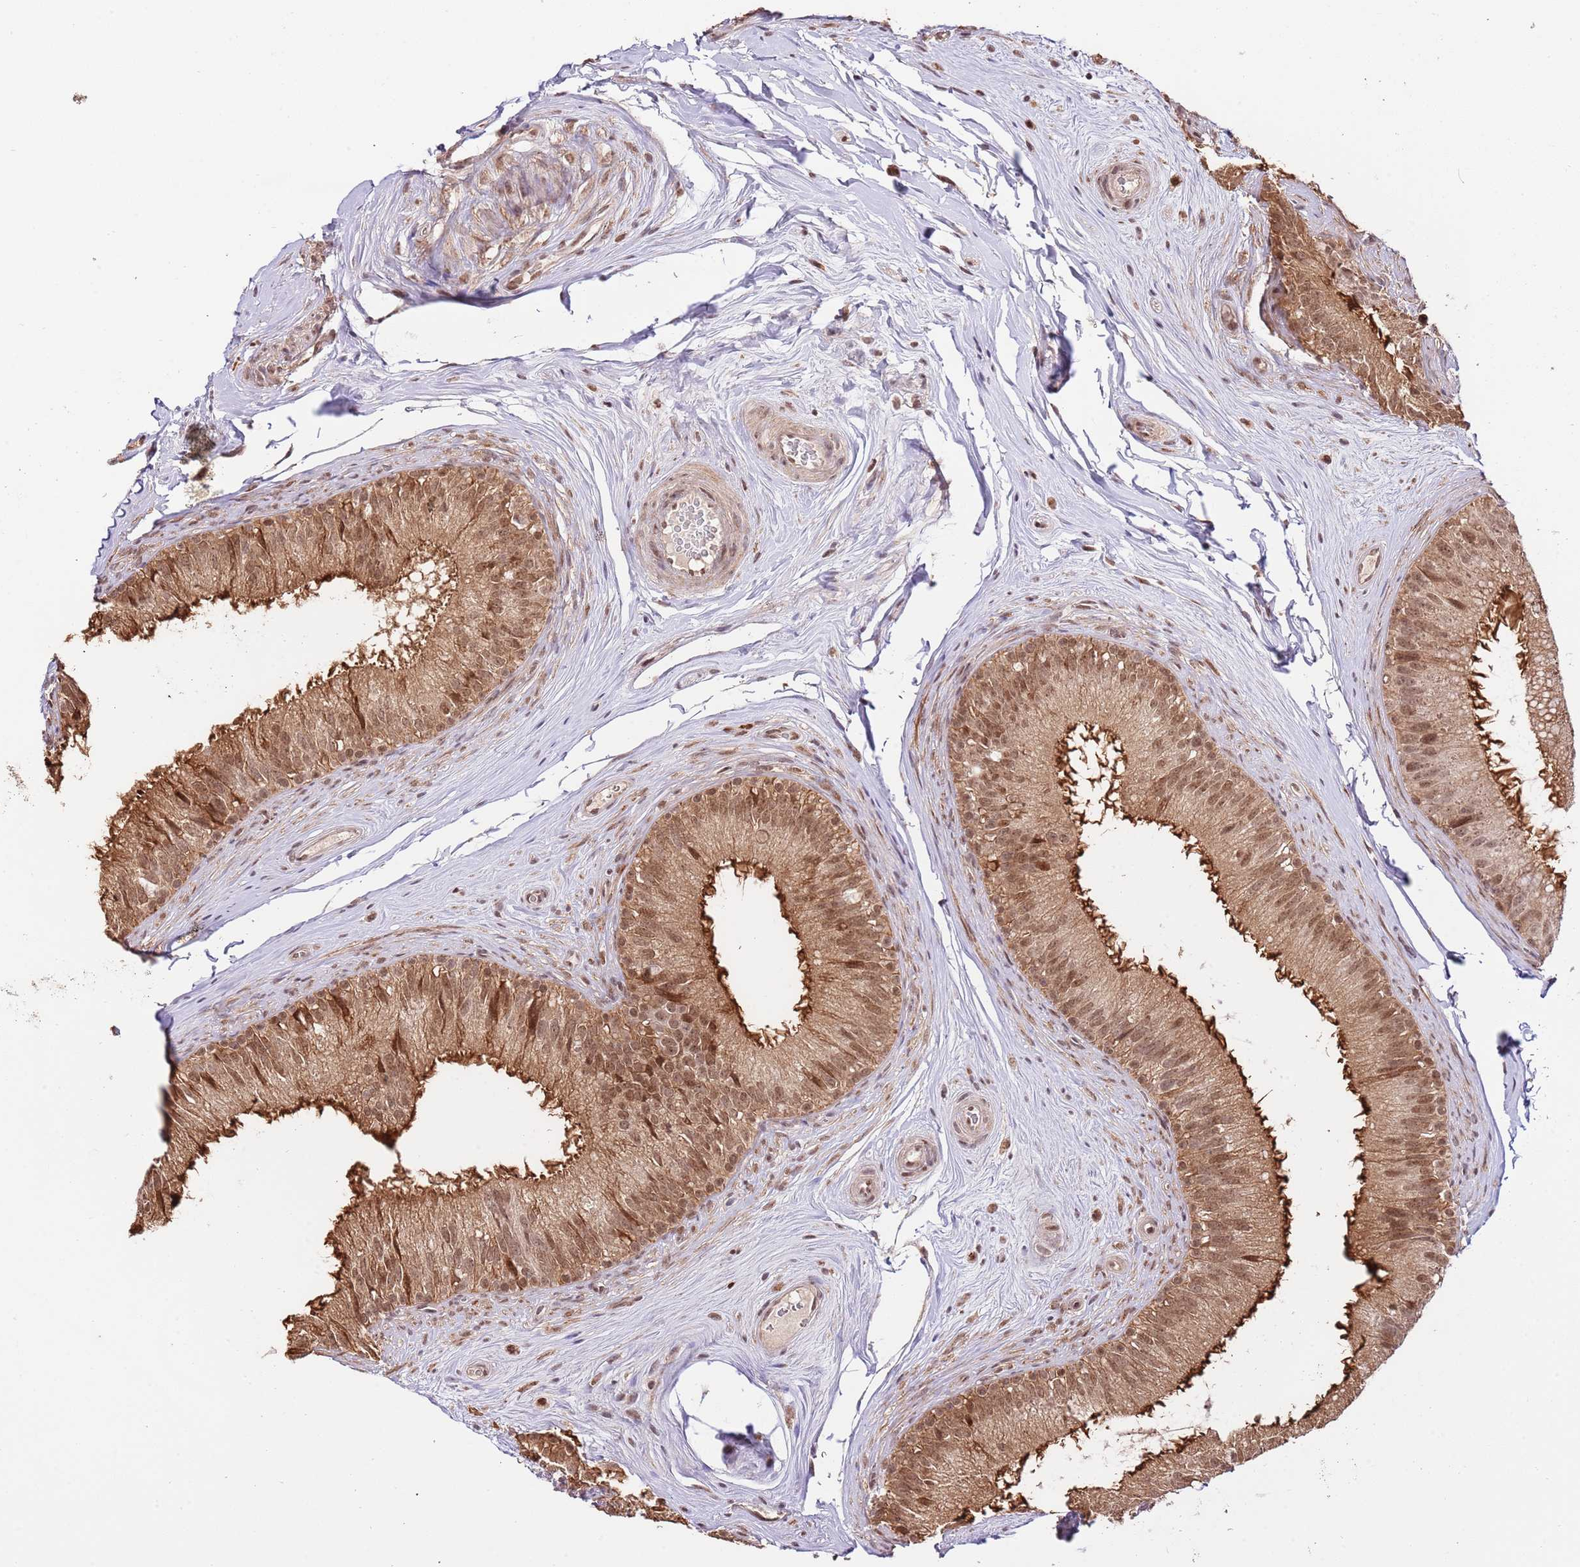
{"staining": {"intensity": "moderate", "quantity": ">75%", "location": "cytoplasmic/membranous,nuclear"}, "tissue": "epididymis", "cell_type": "Glandular cells", "image_type": "normal", "snomed": [{"axis": "morphology", "description": "Normal tissue, NOS"}, {"axis": "topography", "description": "Epididymis"}], "caption": "Immunohistochemical staining of unremarkable human epididymis exhibits moderate cytoplasmic/membranous,nuclear protein staining in about >75% of glandular cells. (DAB (3,3'-diaminobenzidine) IHC, brown staining for protein, blue staining for nuclei).", "gene": "RIF1", "patient": {"sex": "male", "age": 34}}